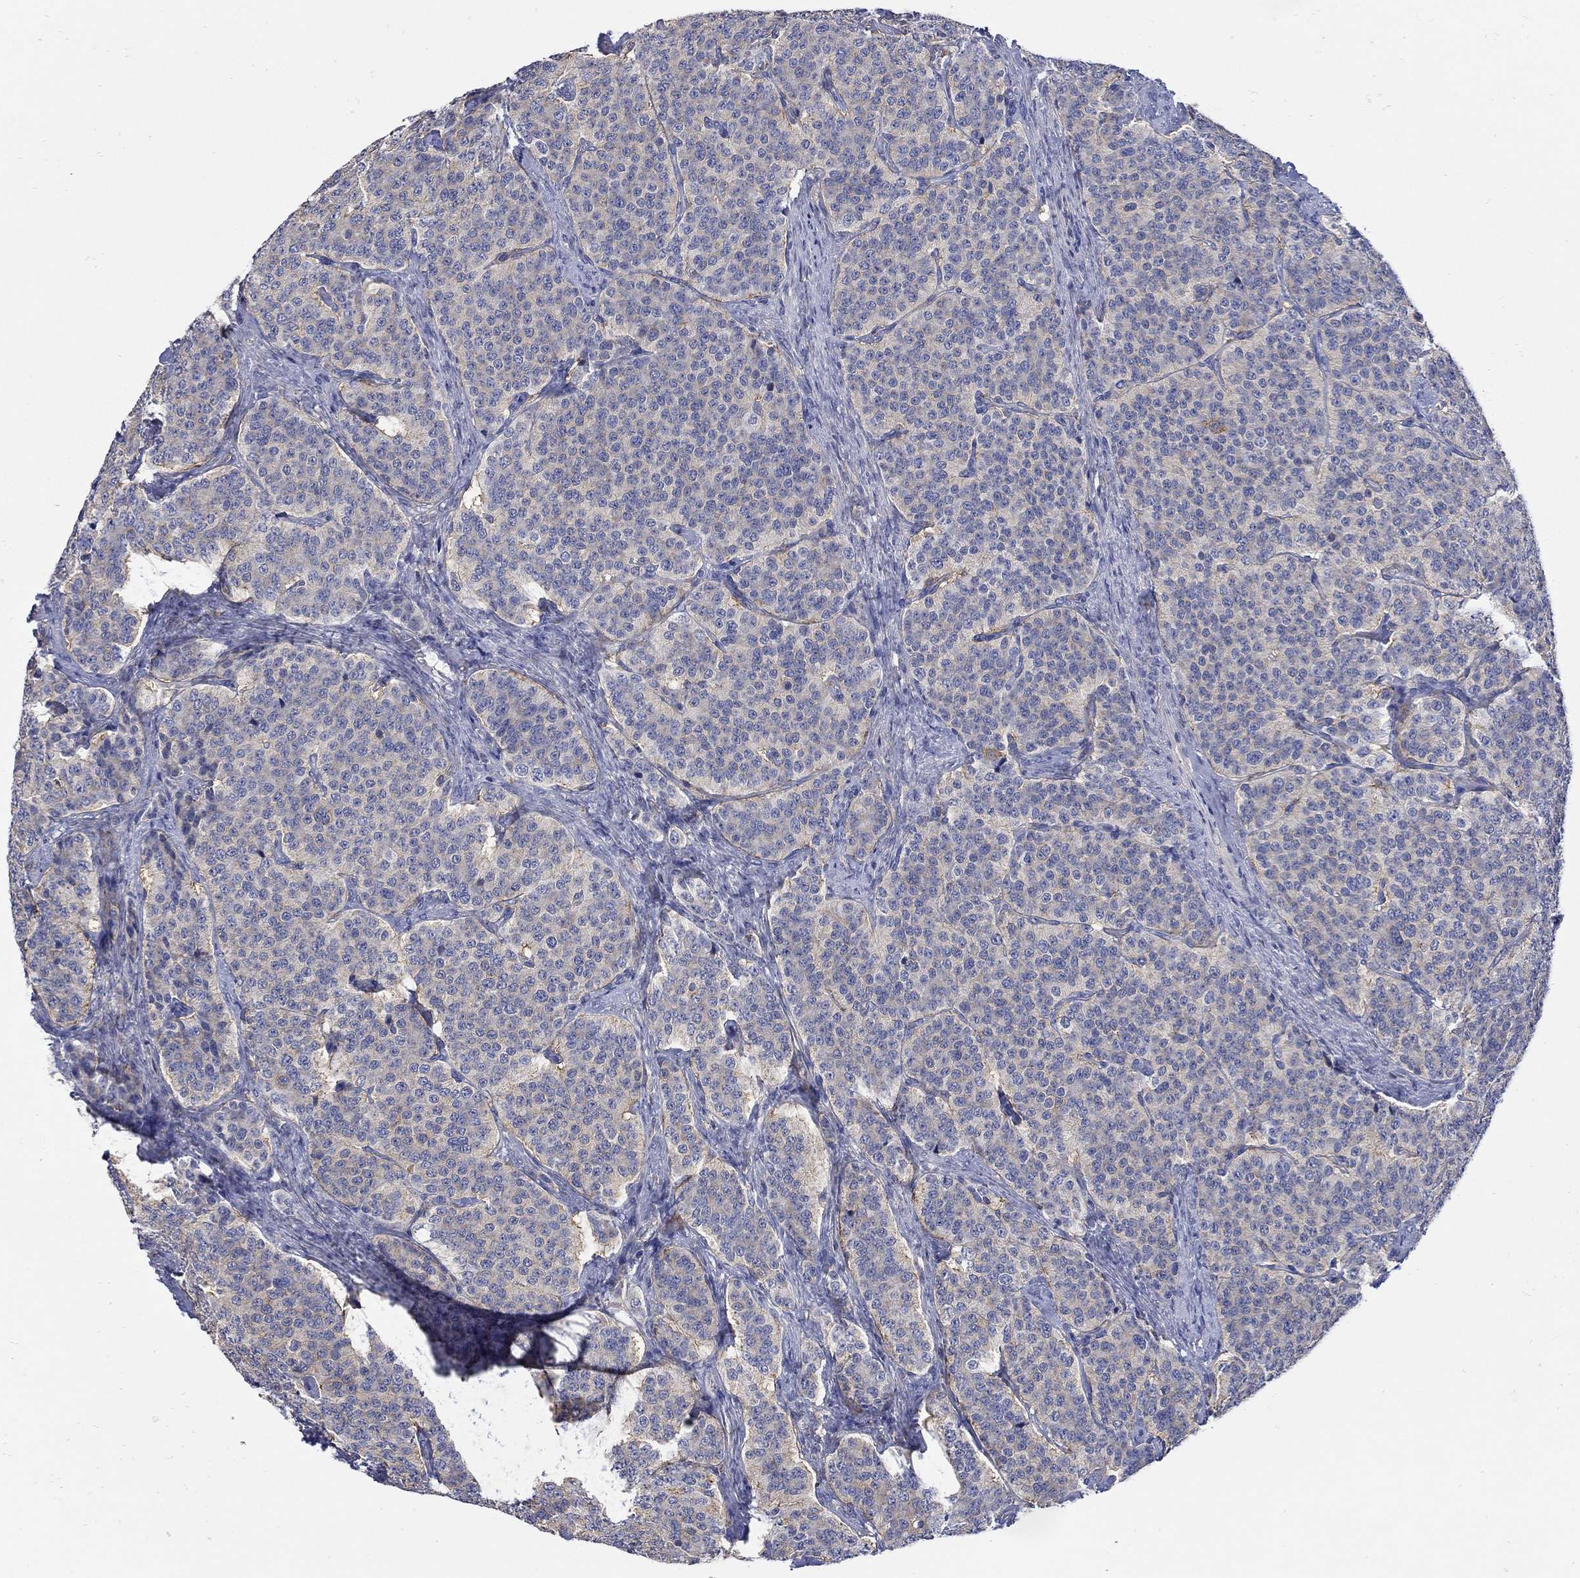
{"staining": {"intensity": "negative", "quantity": "none", "location": "none"}, "tissue": "carcinoid", "cell_type": "Tumor cells", "image_type": "cancer", "snomed": [{"axis": "morphology", "description": "Carcinoid, malignant, NOS"}, {"axis": "topography", "description": "Small intestine"}], "caption": "Malignant carcinoid was stained to show a protein in brown. There is no significant positivity in tumor cells.", "gene": "TEKT3", "patient": {"sex": "female", "age": 58}}